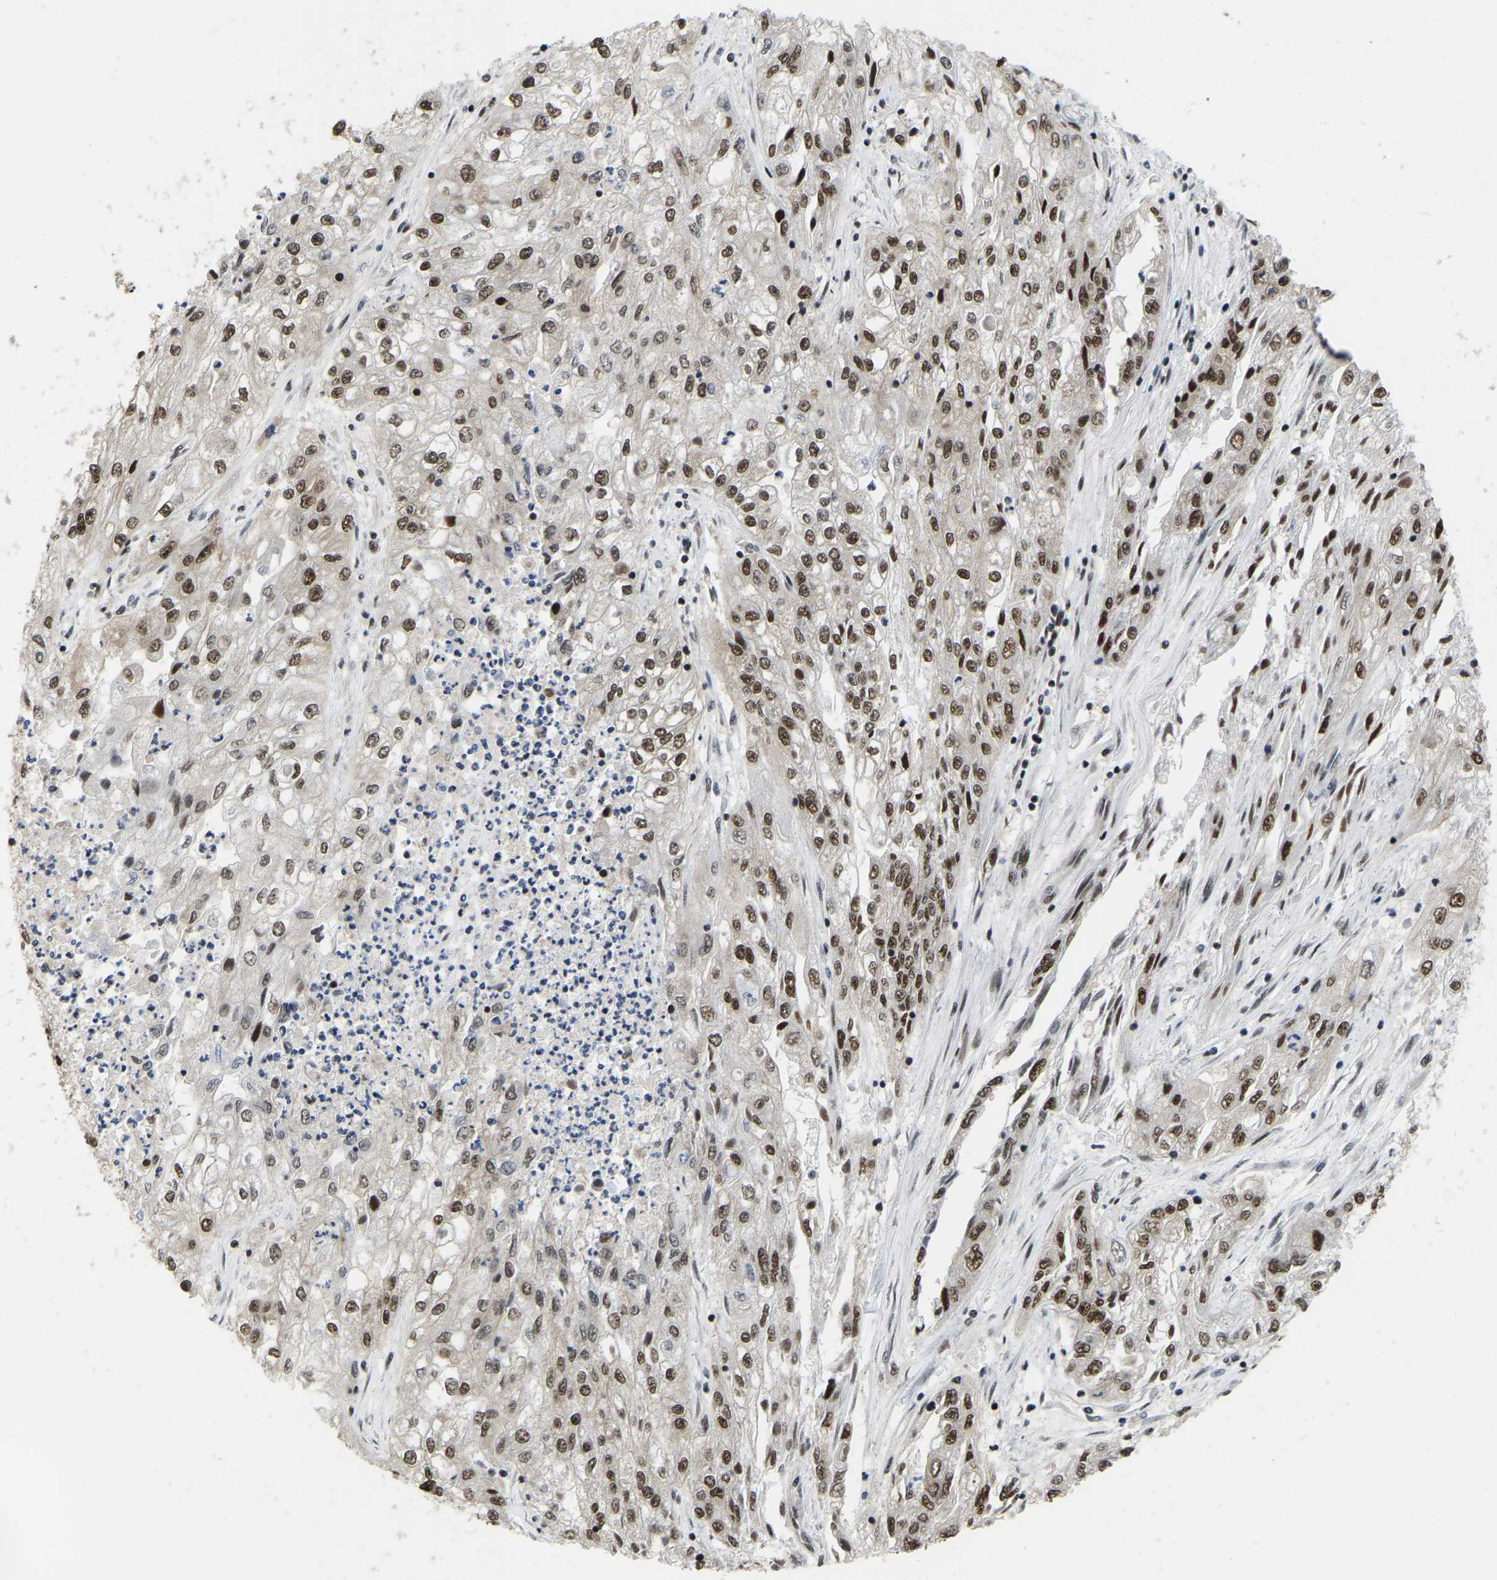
{"staining": {"intensity": "moderate", "quantity": ">75%", "location": "nuclear"}, "tissue": "endometrial cancer", "cell_type": "Tumor cells", "image_type": "cancer", "snomed": [{"axis": "morphology", "description": "Adenocarcinoma, NOS"}, {"axis": "topography", "description": "Endometrium"}], "caption": "Human endometrial cancer (adenocarcinoma) stained with a protein marker demonstrates moderate staining in tumor cells.", "gene": "TBL1XR1", "patient": {"sex": "female", "age": 49}}